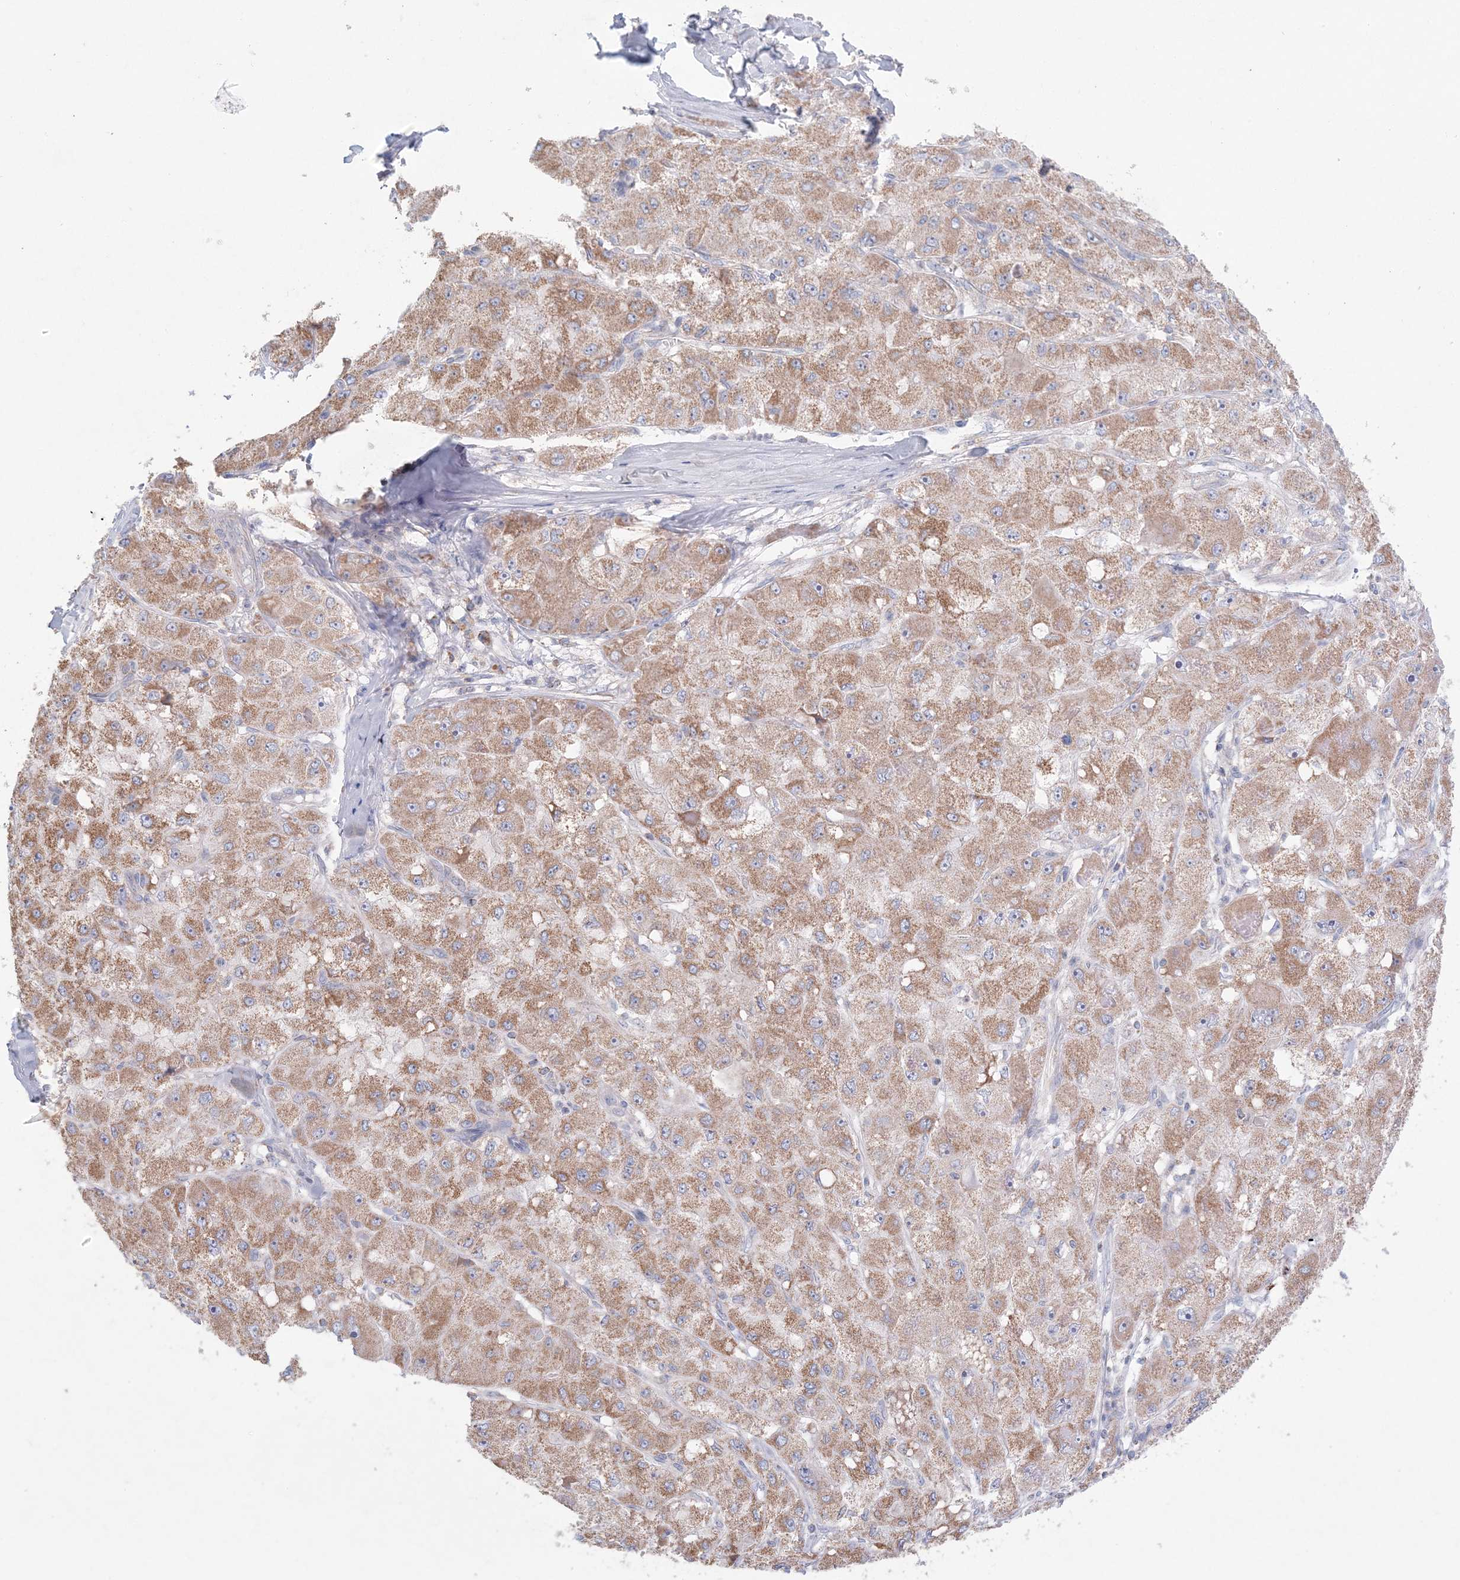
{"staining": {"intensity": "moderate", "quantity": ">75%", "location": "cytoplasmic/membranous"}, "tissue": "liver cancer", "cell_type": "Tumor cells", "image_type": "cancer", "snomed": [{"axis": "morphology", "description": "Carcinoma, Hepatocellular, NOS"}, {"axis": "topography", "description": "Liver"}], "caption": "Immunohistochemistry of human liver hepatocellular carcinoma demonstrates medium levels of moderate cytoplasmic/membranous staining in approximately >75% of tumor cells.", "gene": "KCTD6", "patient": {"sex": "male", "age": 80}}